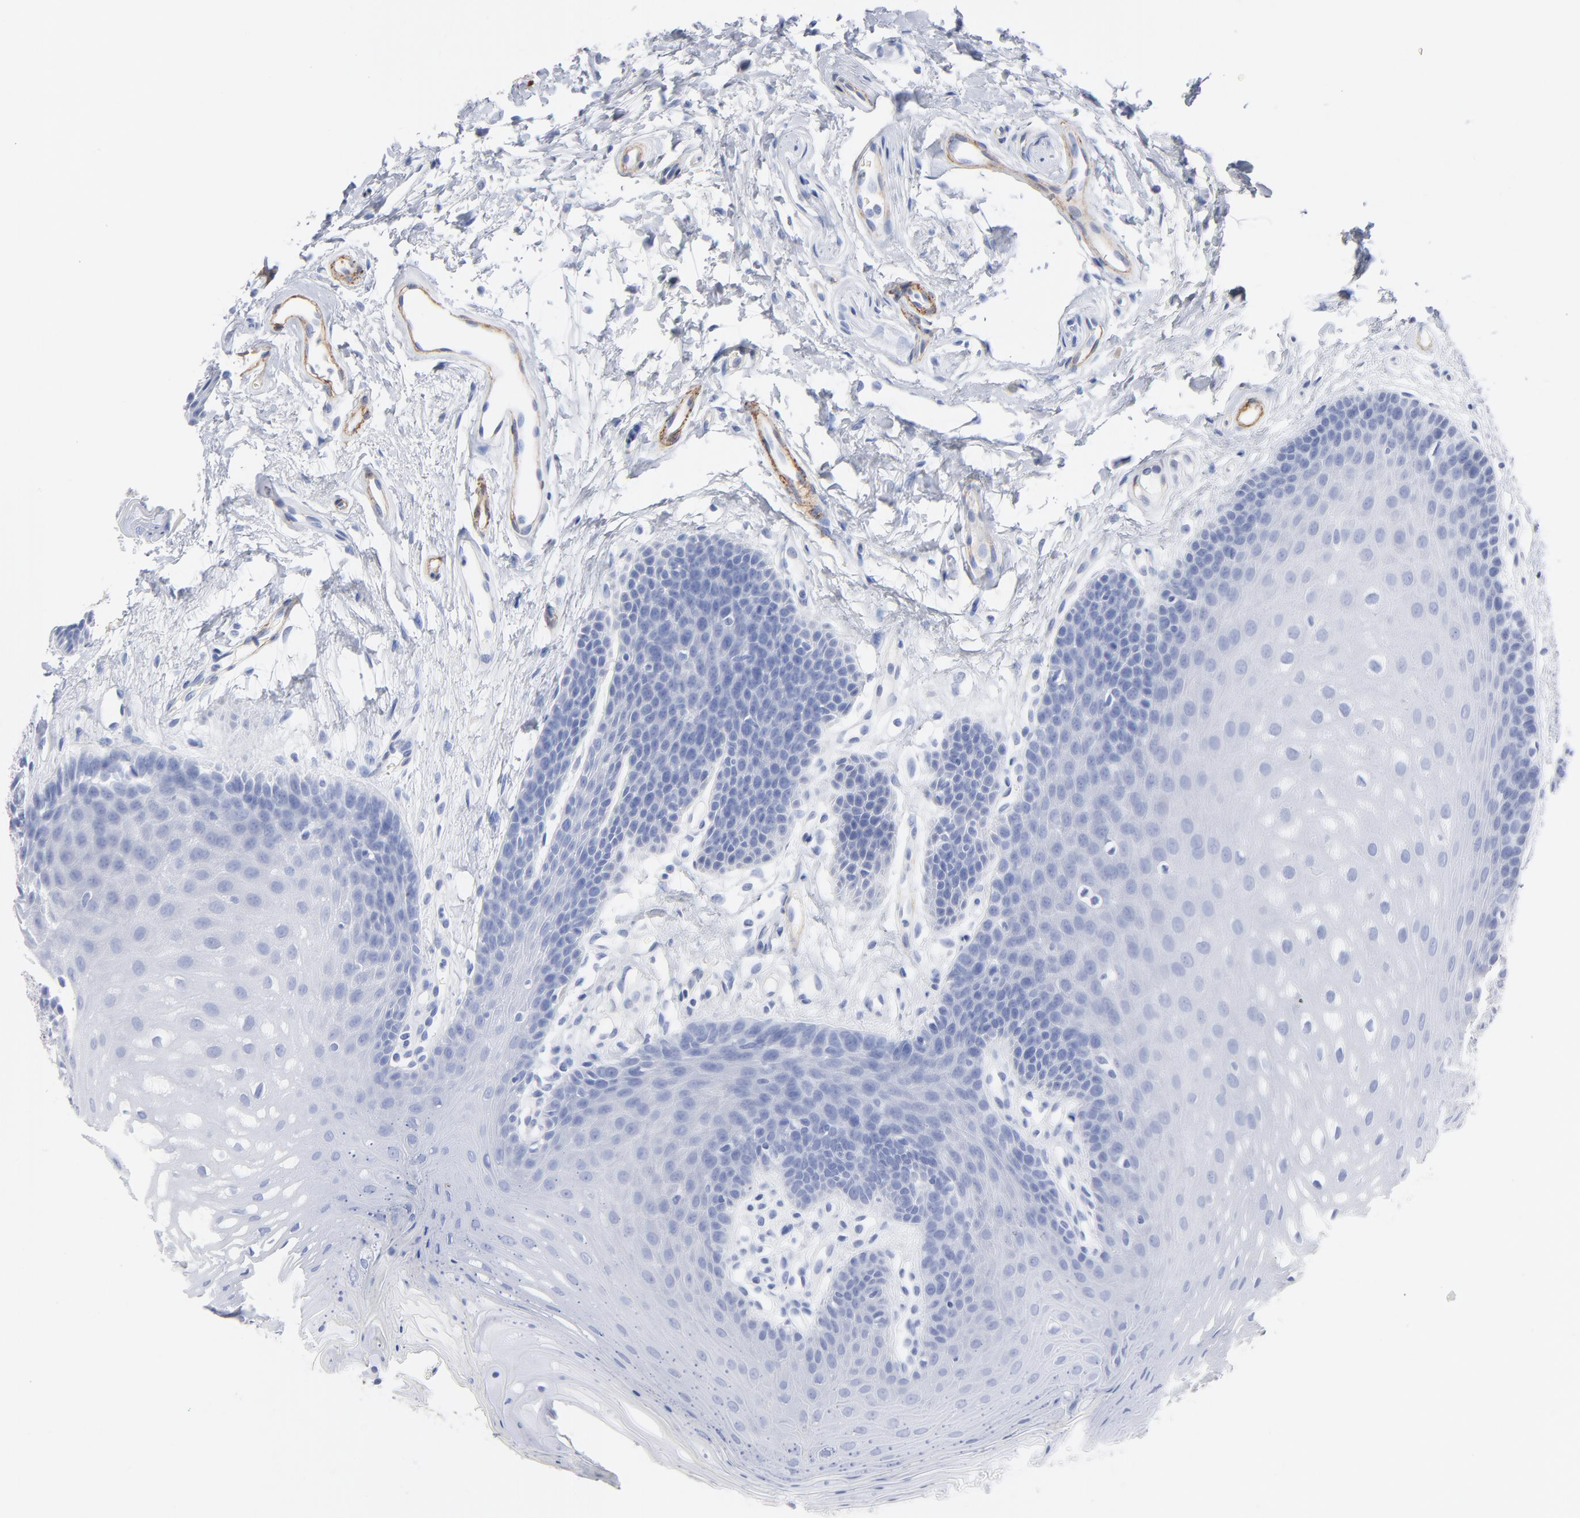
{"staining": {"intensity": "negative", "quantity": "none", "location": "none"}, "tissue": "oral mucosa", "cell_type": "Squamous epithelial cells", "image_type": "normal", "snomed": [{"axis": "morphology", "description": "Normal tissue, NOS"}, {"axis": "topography", "description": "Oral tissue"}], "caption": "Histopathology image shows no significant protein expression in squamous epithelial cells of benign oral mucosa.", "gene": "AGTR1", "patient": {"sex": "male", "age": 62}}